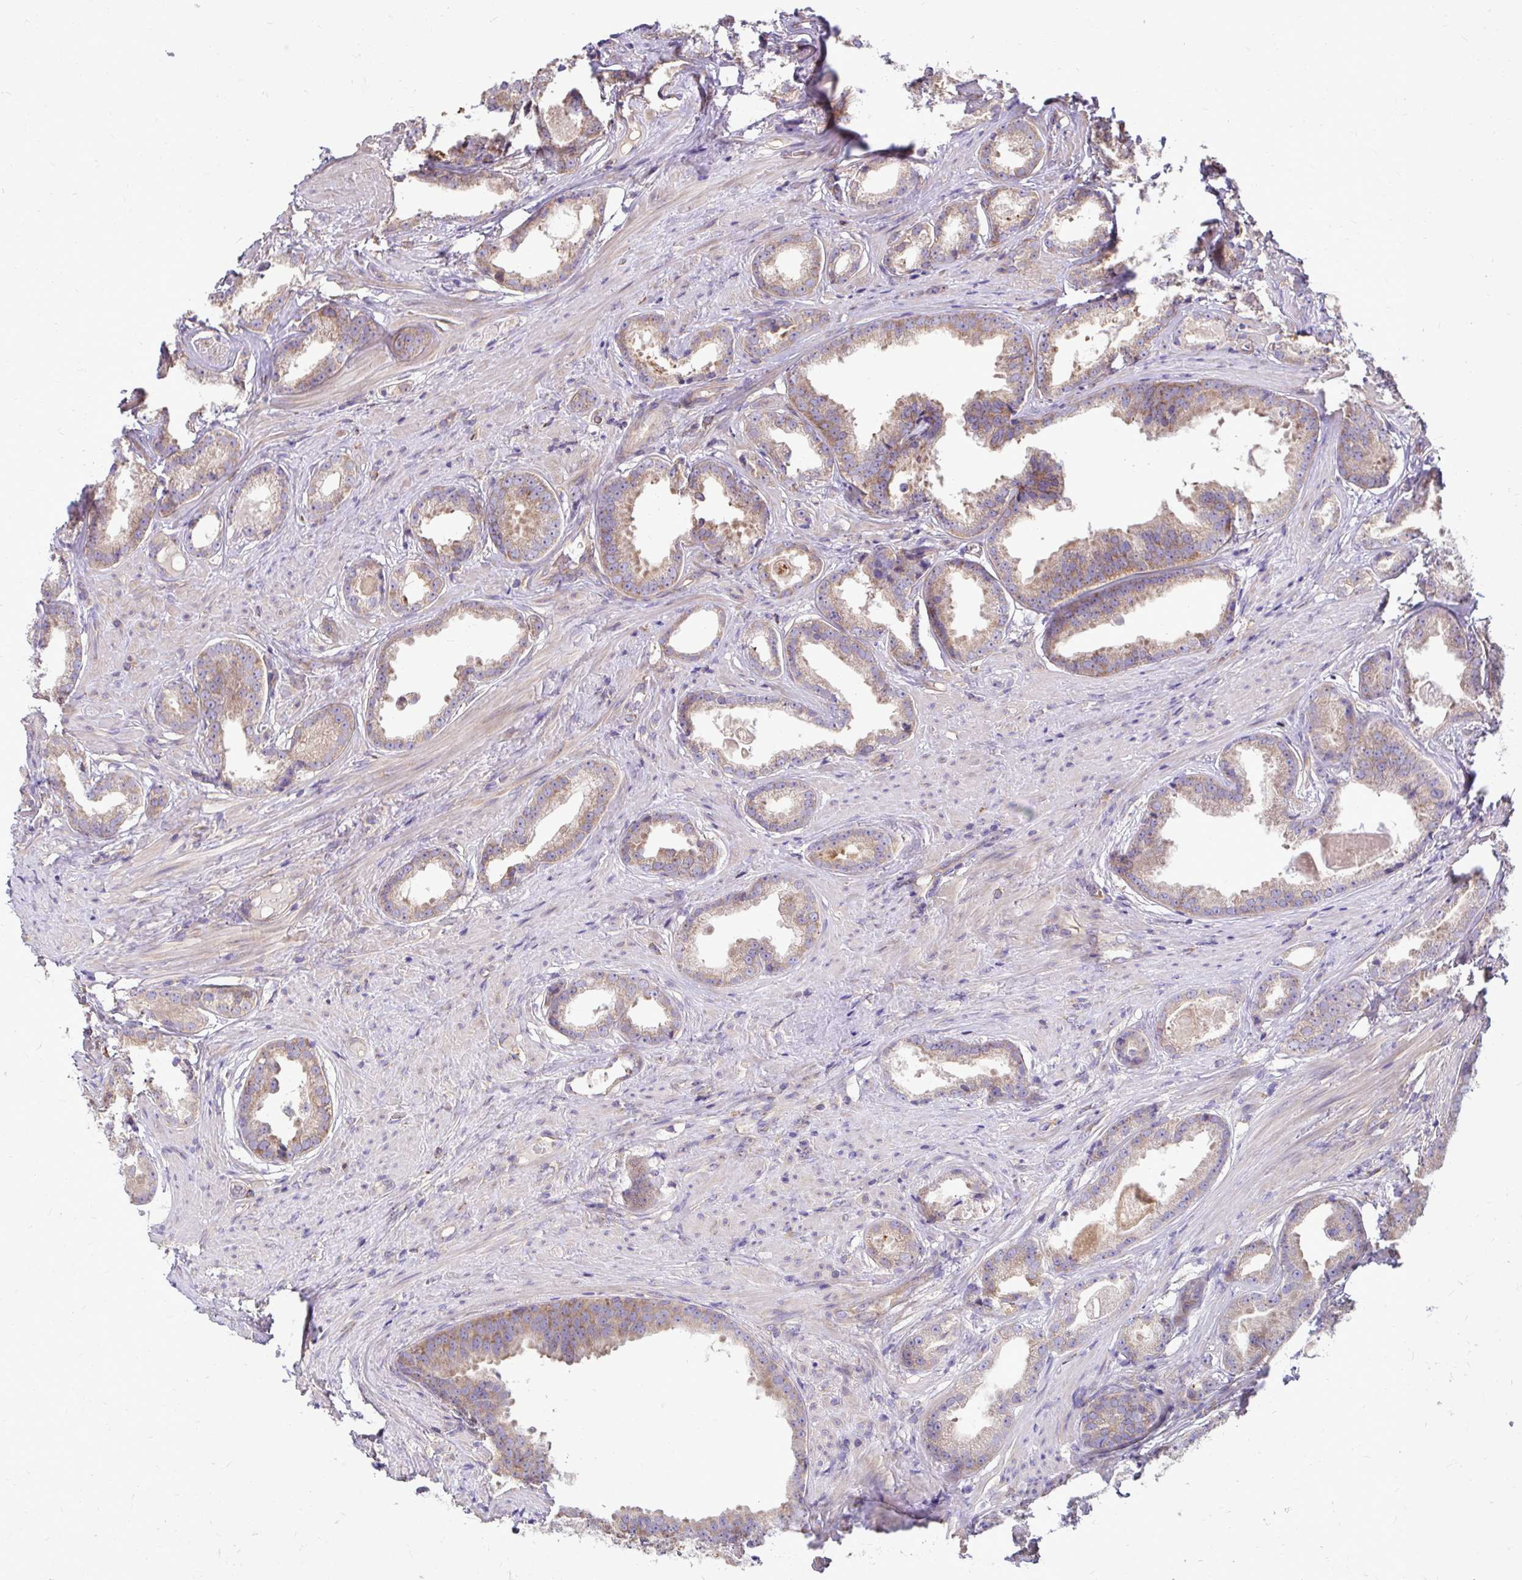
{"staining": {"intensity": "moderate", "quantity": "25%-75%", "location": "cytoplasmic/membranous"}, "tissue": "prostate cancer", "cell_type": "Tumor cells", "image_type": "cancer", "snomed": [{"axis": "morphology", "description": "Adenocarcinoma, Low grade"}, {"axis": "topography", "description": "Prostate"}], "caption": "Prostate cancer (low-grade adenocarcinoma) stained with a brown dye reveals moderate cytoplasmic/membranous positive expression in approximately 25%-75% of tumor cells.", "gene": "FMR1", "patient": {"sex": "male", "age": 65}}